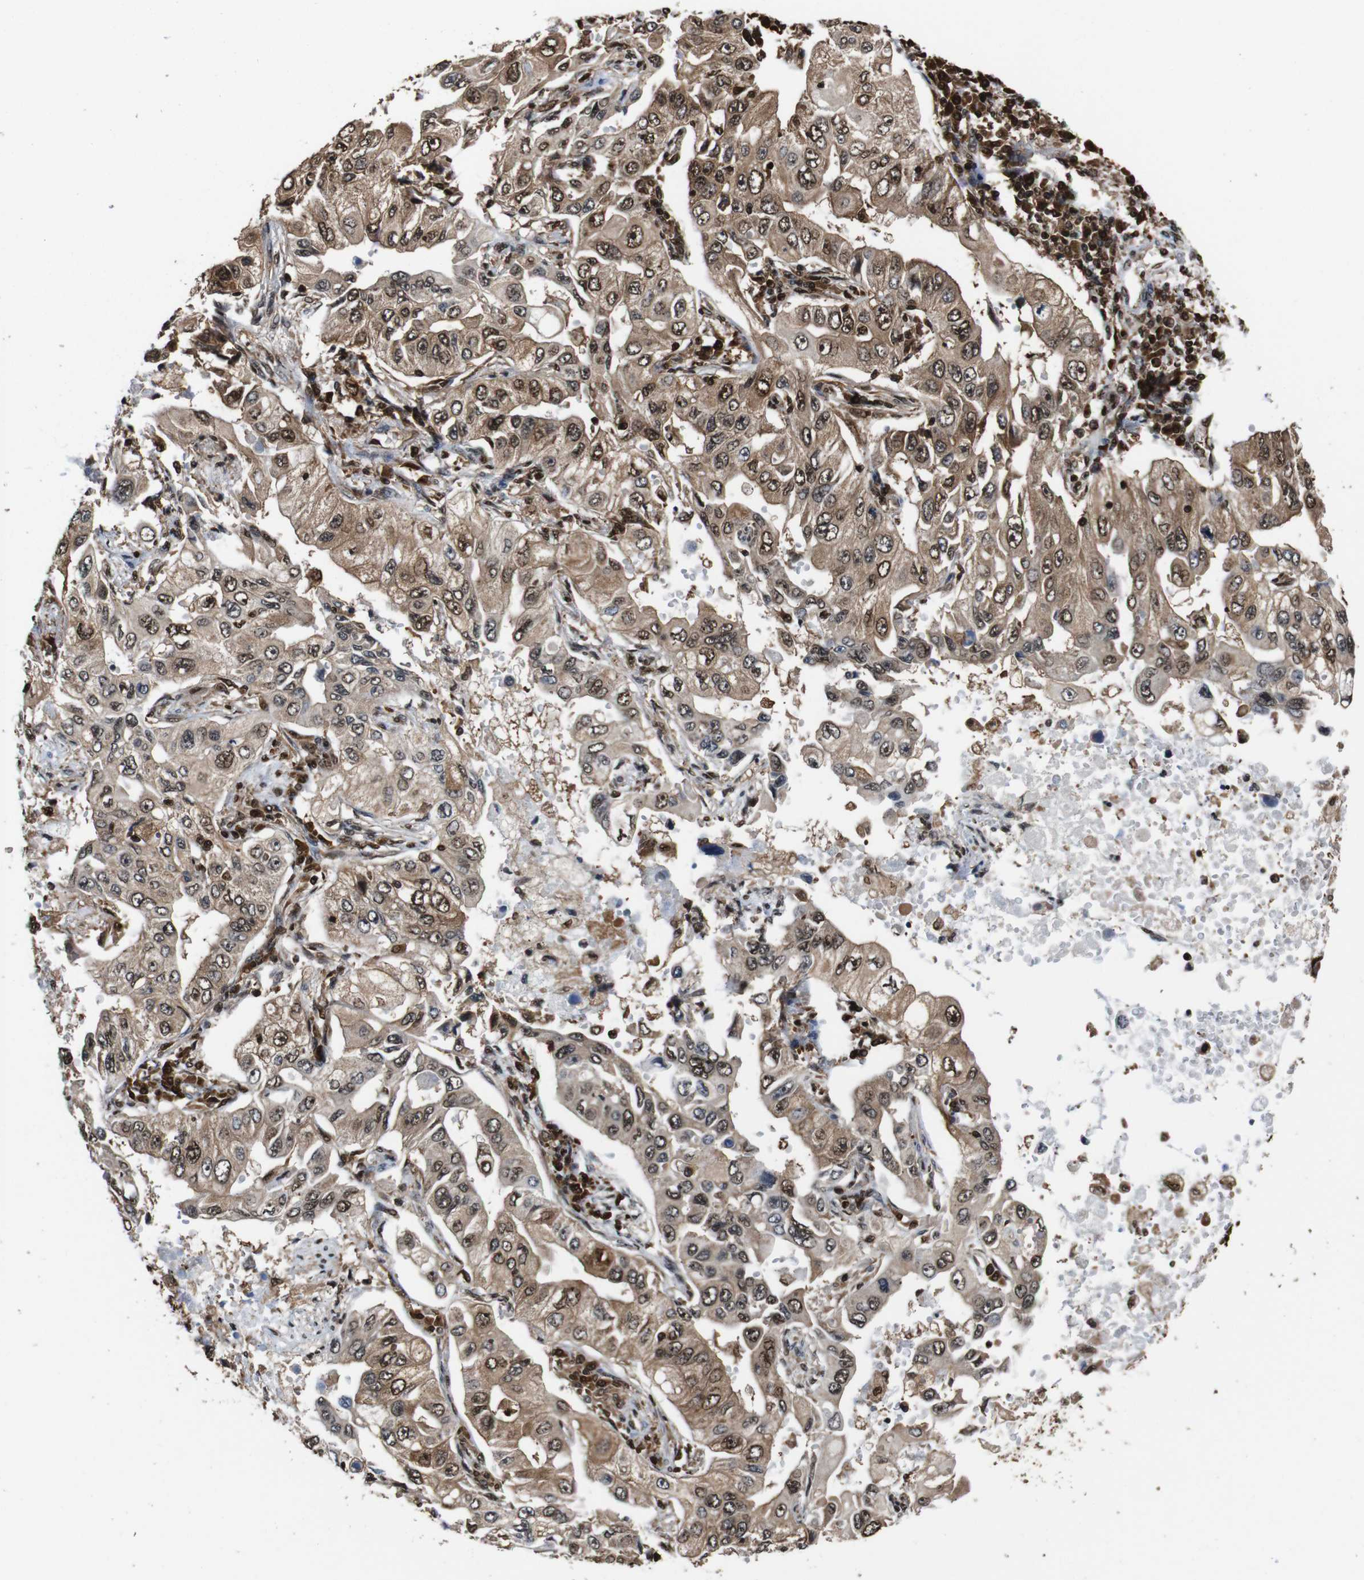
{"staining": {"intensity": "moderate", "quantity": ">75%", "location": "cytoplasmic/membranous,nuclear"}, "tissue": "lung cancer", "cell_type": "Tumor cells", "image_type": "cancer", "snomed": [{"axis": "morphology", "description": "Adenocarcinoma, NOS"}, {"axis": "topography", "description": "Lung"}], "caption": "Lung cancer stained for a protein reveals moderate cytoplasmic/membranous and nuclear positivity in tumor cells.", "gene": "VCP", "patient": {"sex": "male", "age": 84}}